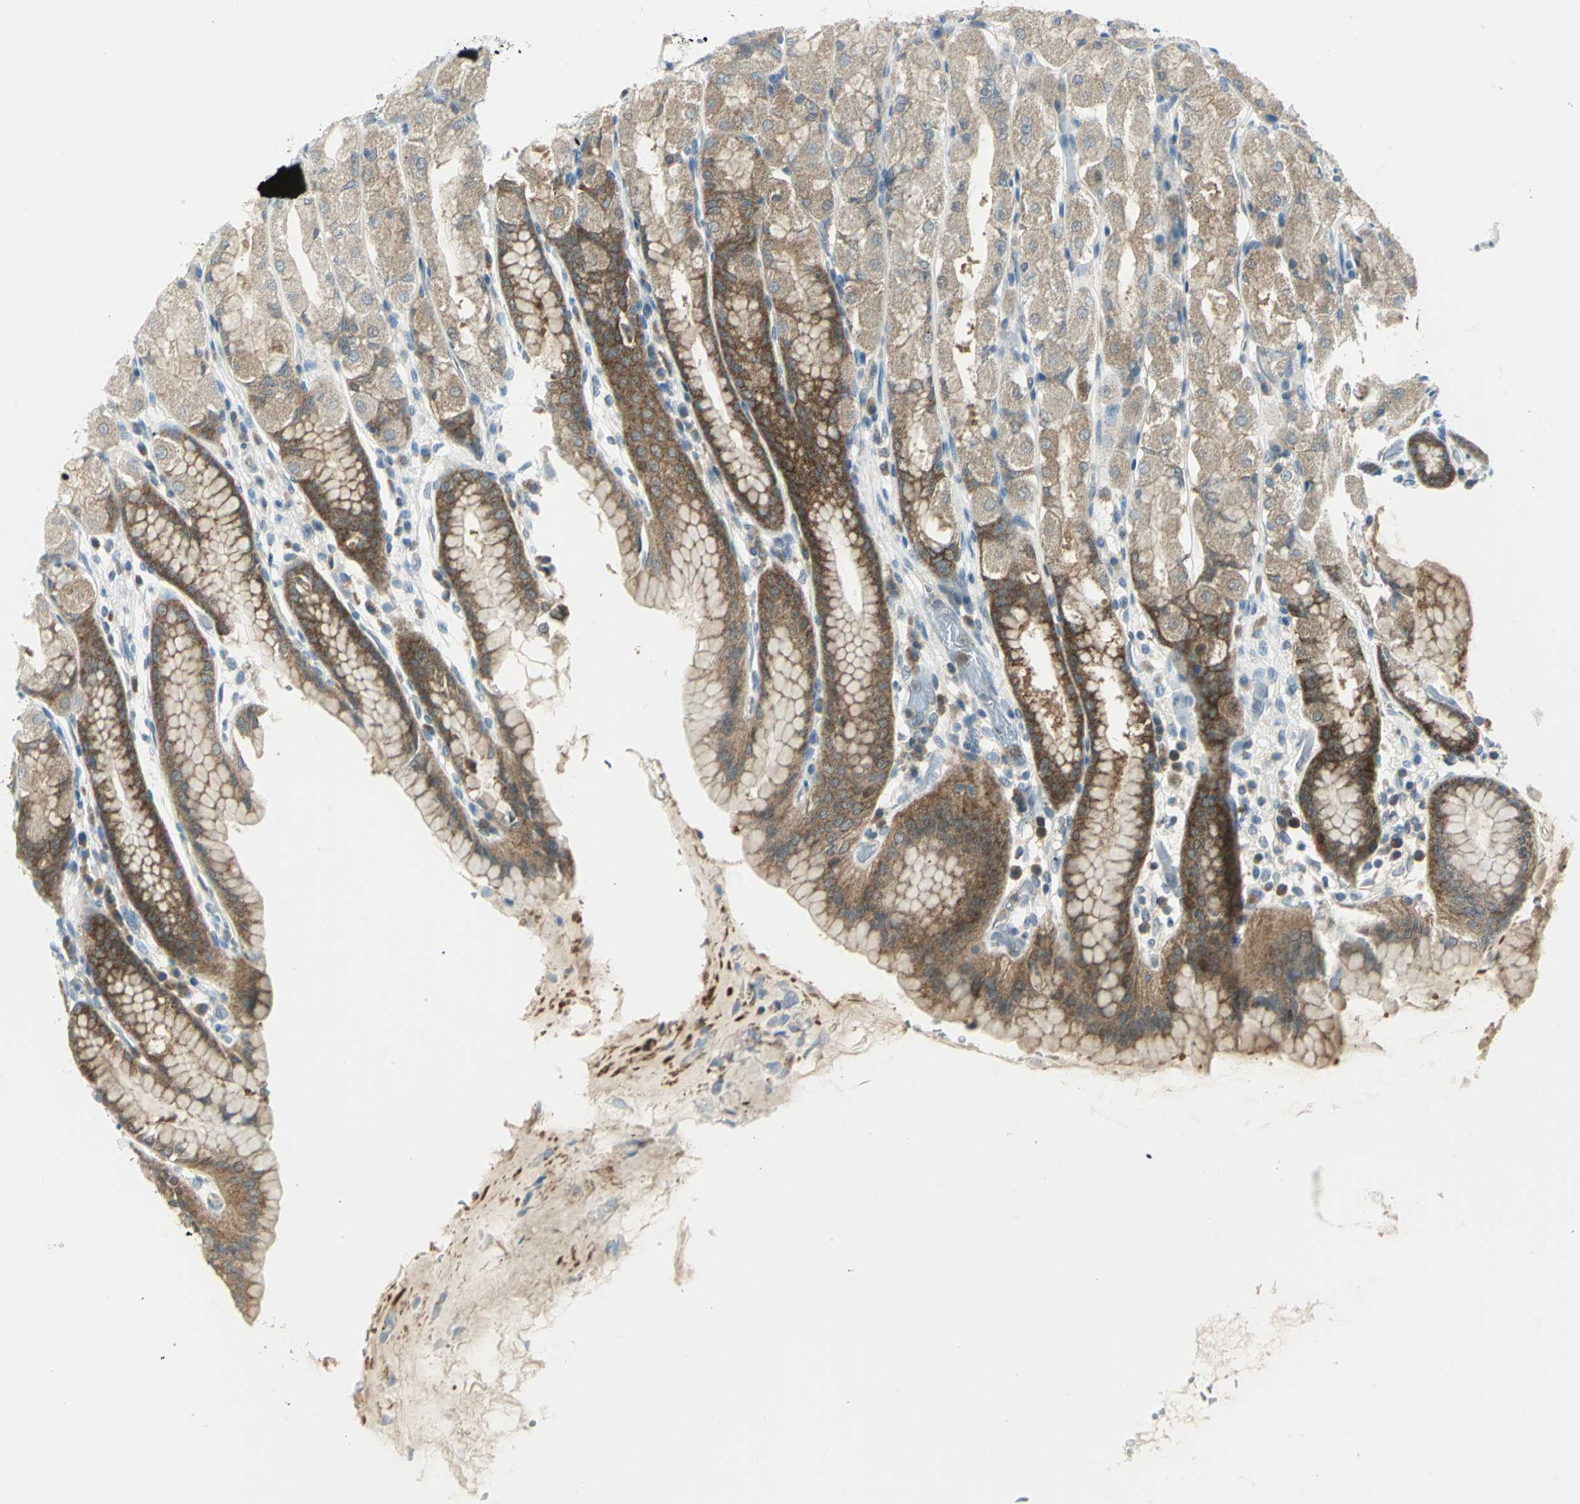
{"staining": {"intensity": "strong", "quantity": "25%-75%", "location": "cytoplasmic/membranous"}, "tissue": "stomach", "cell_type": "Glandular cells", "image_type": "normal", "snomed": [{"axis": "morphology", "description": "Normal tissue, NOS"}, {"axis": "topography", "description": "Stomach, upper"}], "caption": "Protein expression analysis of benign human stomach reveals strong cytoplasmic/membranous expression in about 25%-75% of glandular cells.", "gene": "ALDOA", "patient": {"sex": "male", "age": 68}}